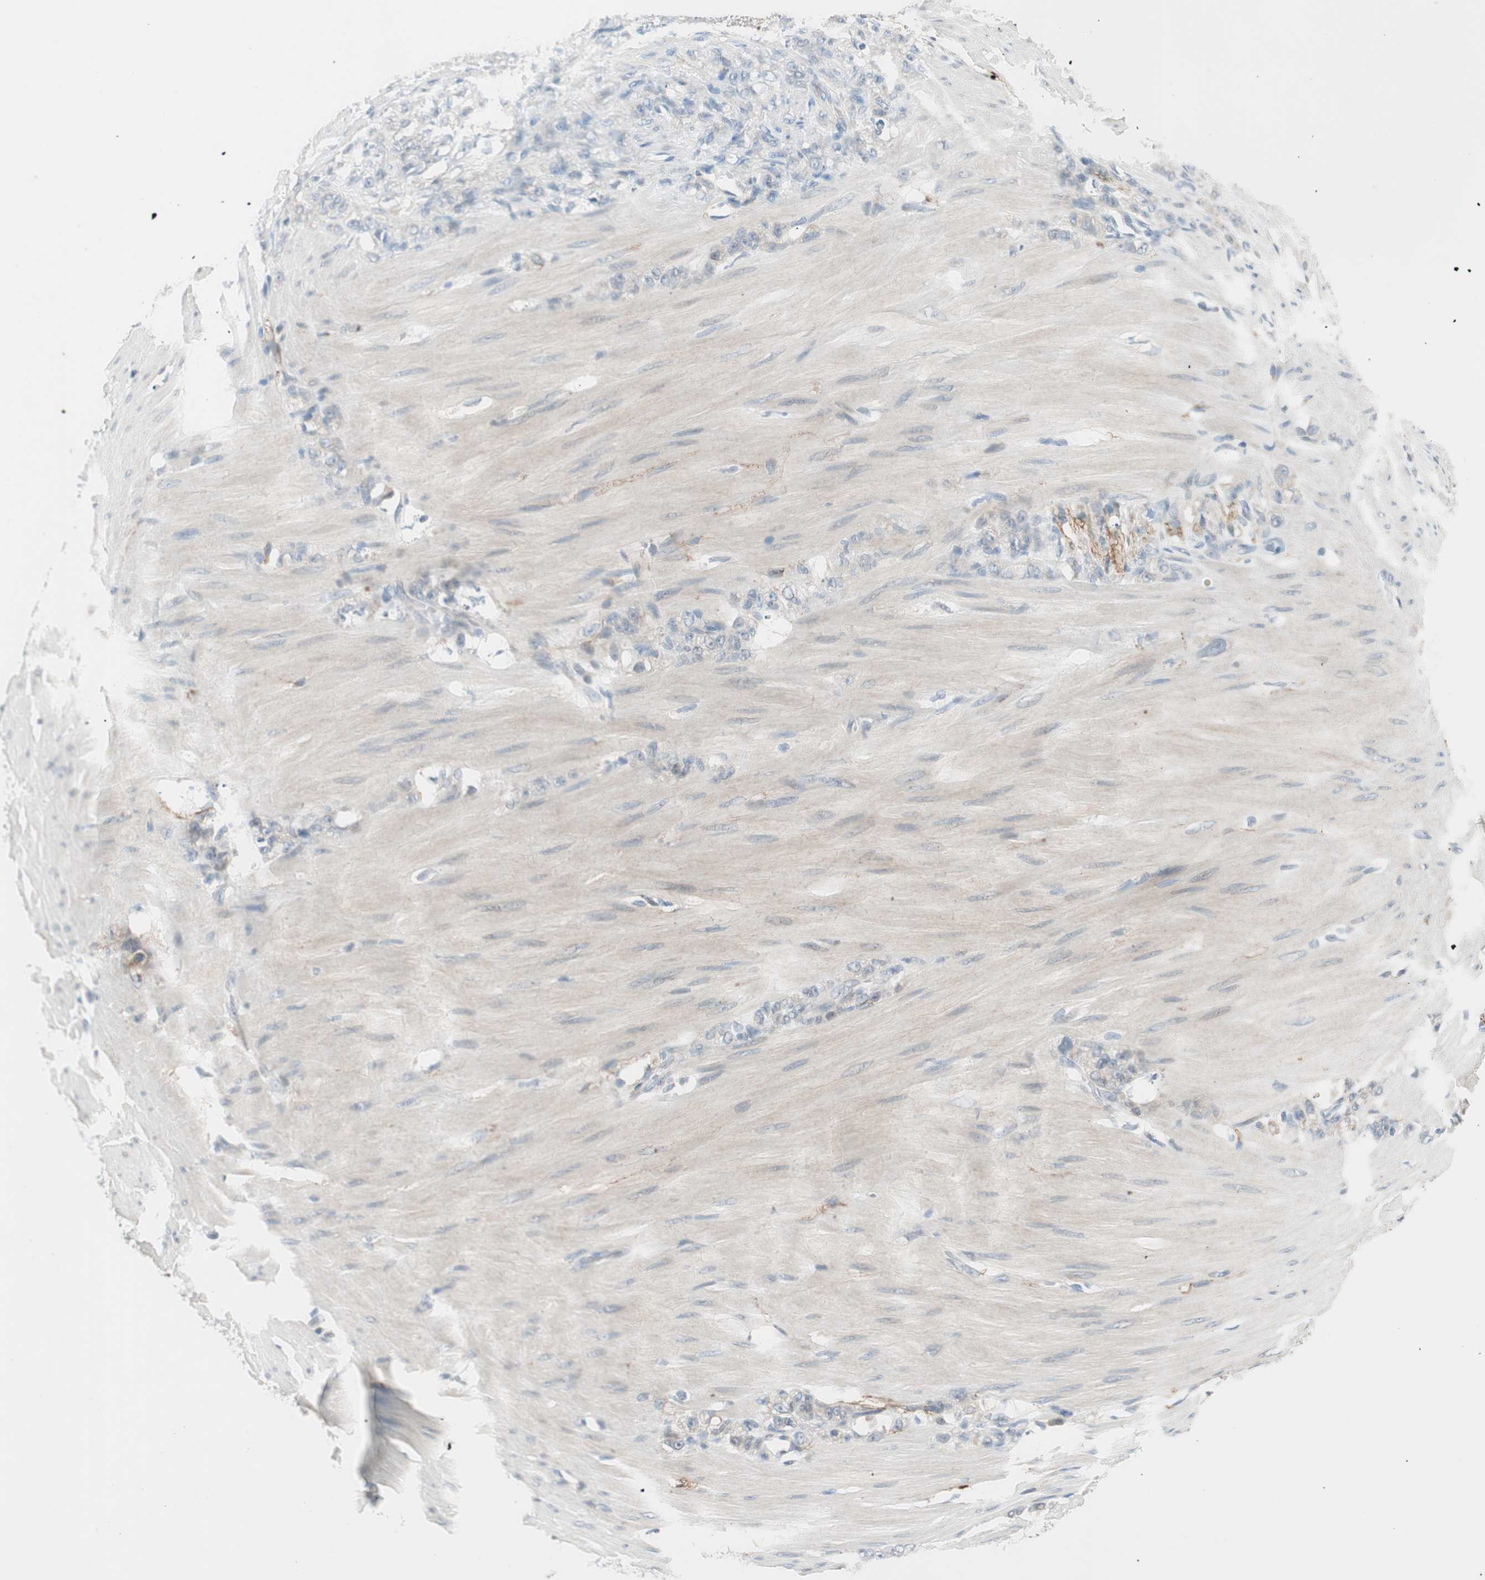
{"staining": {"intensity": "negative", "quantity": "none", "location": "none"}, "tissue": "stomach cancer", "cell_type": "Tumor cells", "image_type": "cancer", "snomed": [{"axis": "morphology", "description": "Adenocarcinoma, NOS"}, {"axis": "topography", "description": "Stomach"}], "caption": "The photomicrograph displays no staining of tumor cells in adenocarcinoma (stomach). (Immunohistochemistry (ihc), brightfield microscopy, high magnification).", "gene": "GNAO1", "patient": {"sex": "male", "age": 82}}